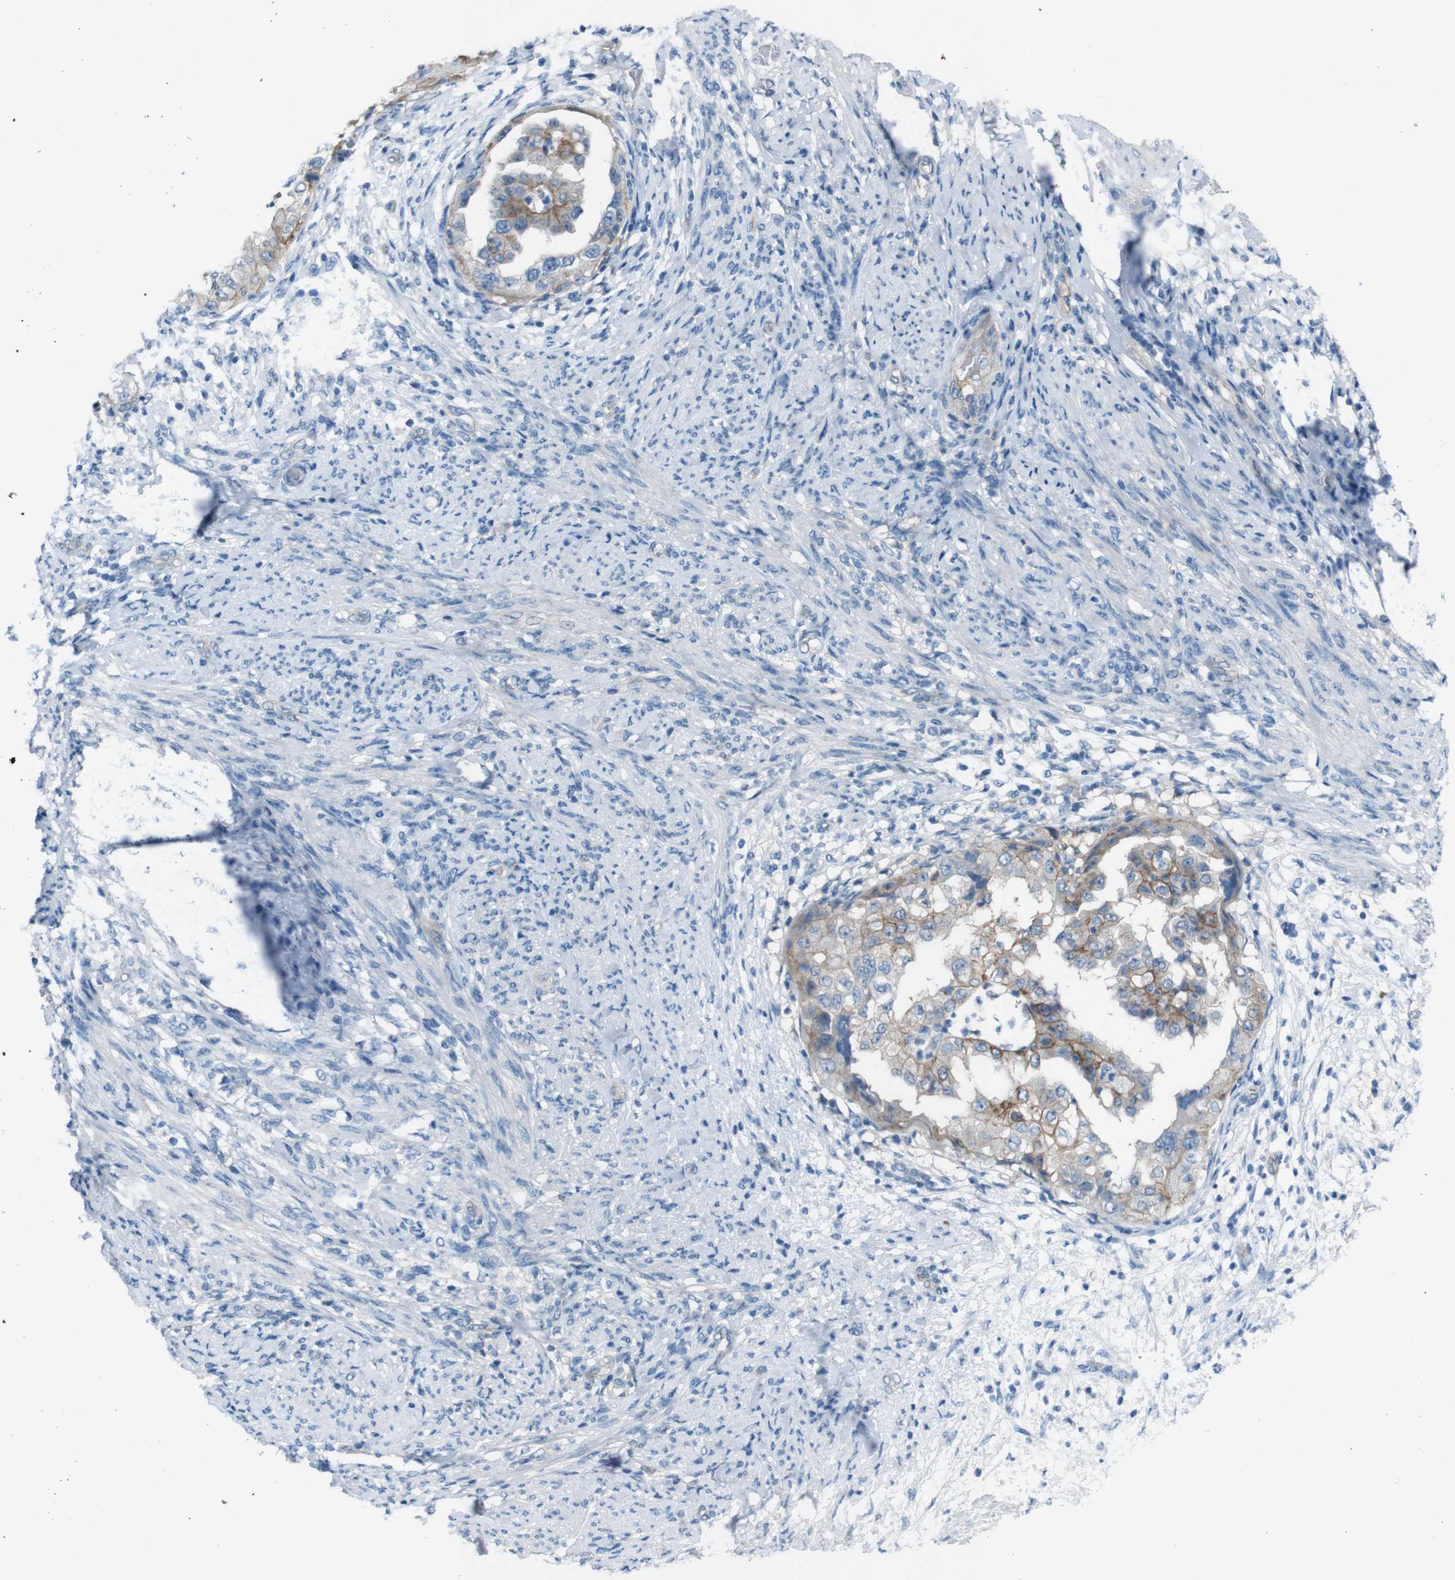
{"staining": {"intensity": "weak", "quantity": ">75%", "location": "cytoplasmic/membranous"}, "tissue": "endometrial cancer", "cell_type": "Tumor cells", "image_type": "cancer", "snomed": [{"axis": "morphology", "description": "Adenocarcinoma, NOS"}, {"axis": "topography", "description": "Endometrium"}], "caption": "The image reveals staining of adenocarcinoma (endometrial), revealing weak cytoplasmic/membranous protein positivity (brown color) within tumor cells.", "gene": "PVR", "patient": {"sex": "female", "age": 85}}